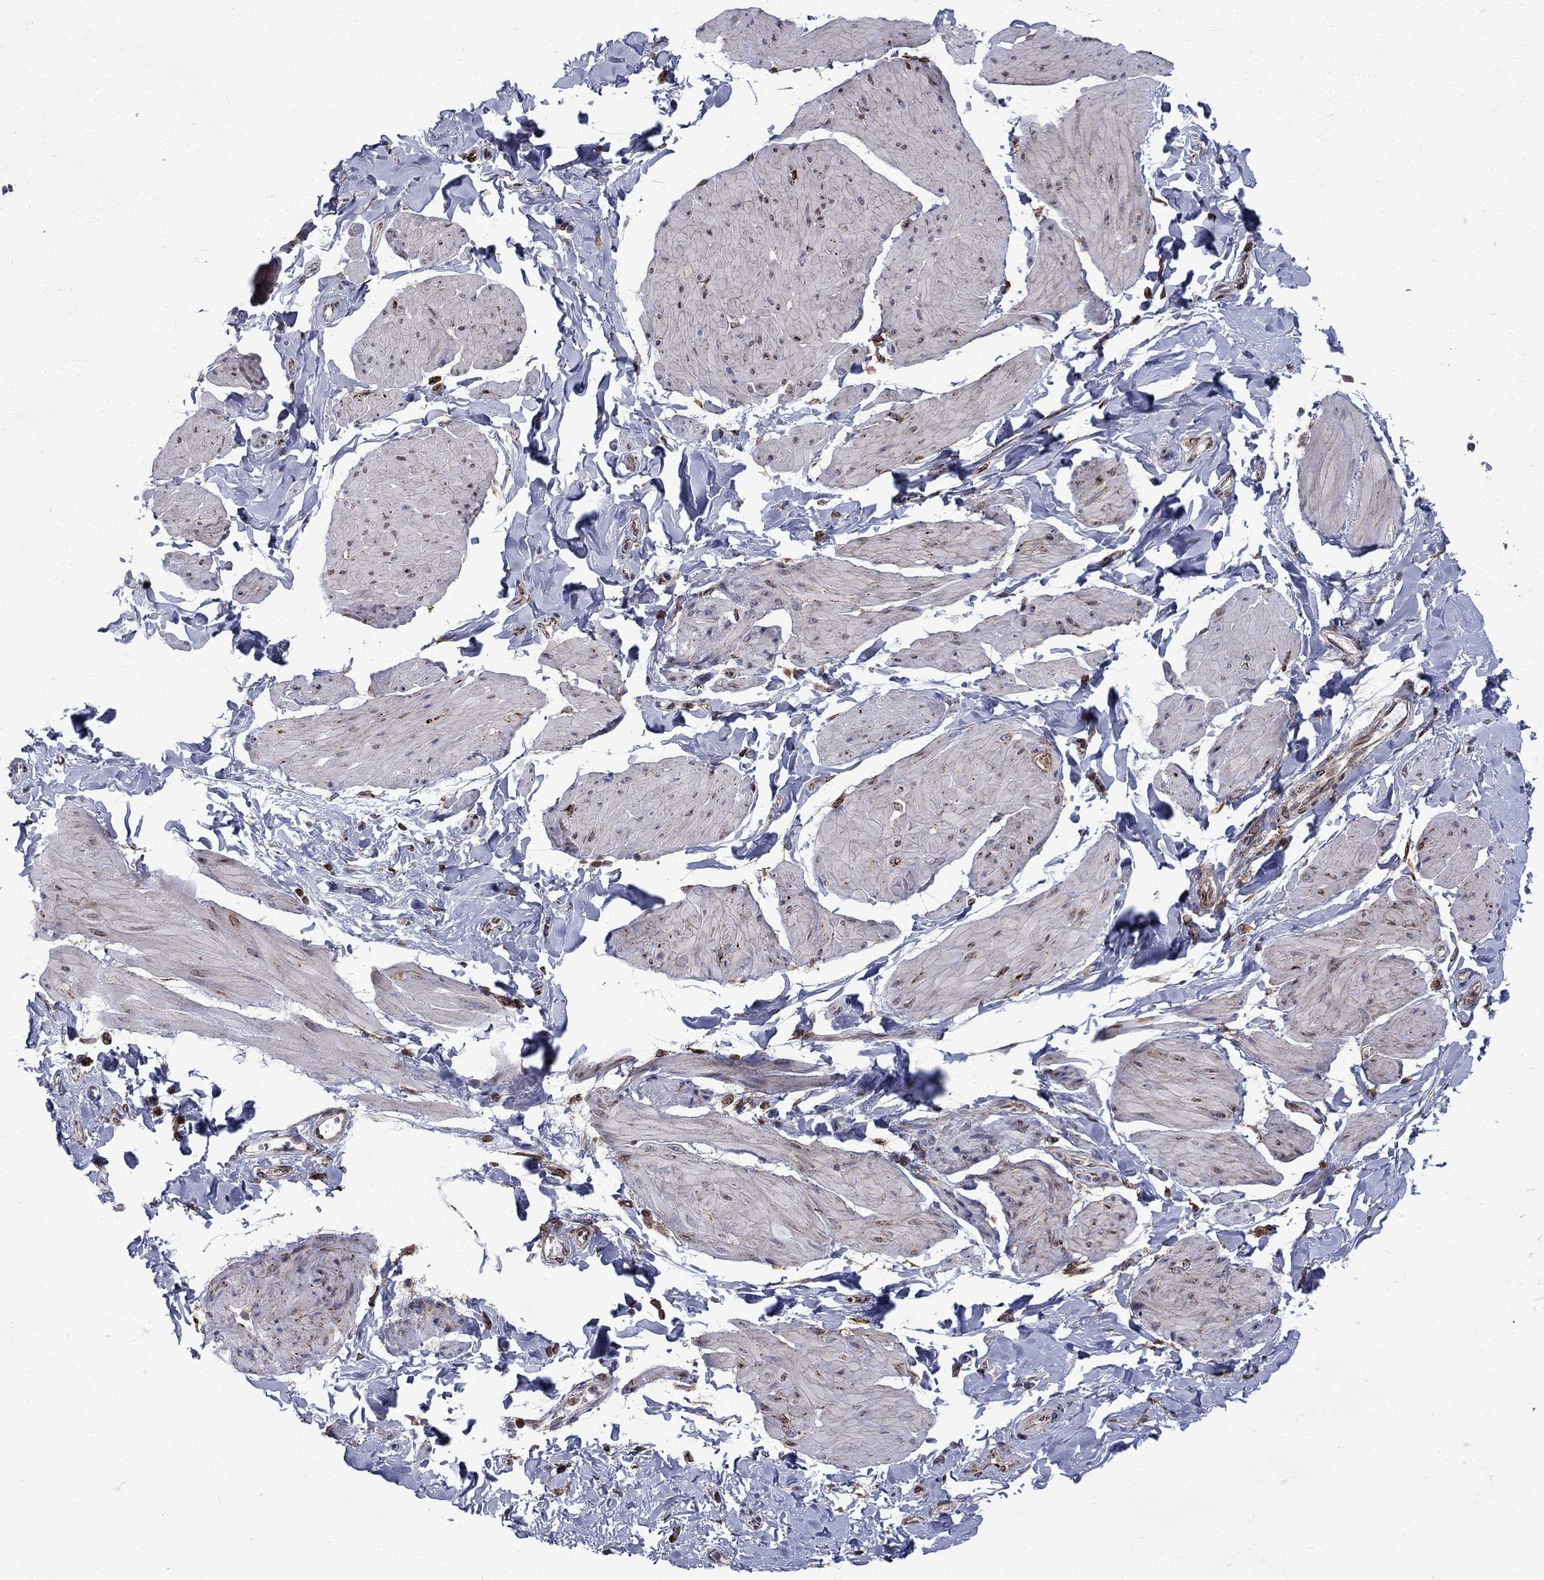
{"staining": {"intensity": "strong", "quantity": "<25%", "location": "nuclear"}, "tissue": "smooth muscle", "cell_type": "Smooth muscle cells", "image_type": "normal", "snomed": [{"axis": "morphology", "description": "Normal tissue, NOS"}, {"axis": "topography", "description": "Adipose tissue"}, {"axis": "topography", "description": "Smooth muscle"}, {"axis": "topography", "description": "Peripheral nerve tissue"}], "caption": "Immunohistochemistry staining of benign smooth muscle, which demonstrates medium levels of strong nuclear positivity in about <25% of smooth muscle cells indicating strong nuclear protein expression. The staining was performed using DAB (brown) for protein detection and nuclei were counterstained in hematoxylin (blue).", "gene": "CAB39L", "patient": {"sex": "male", "age": 83}}